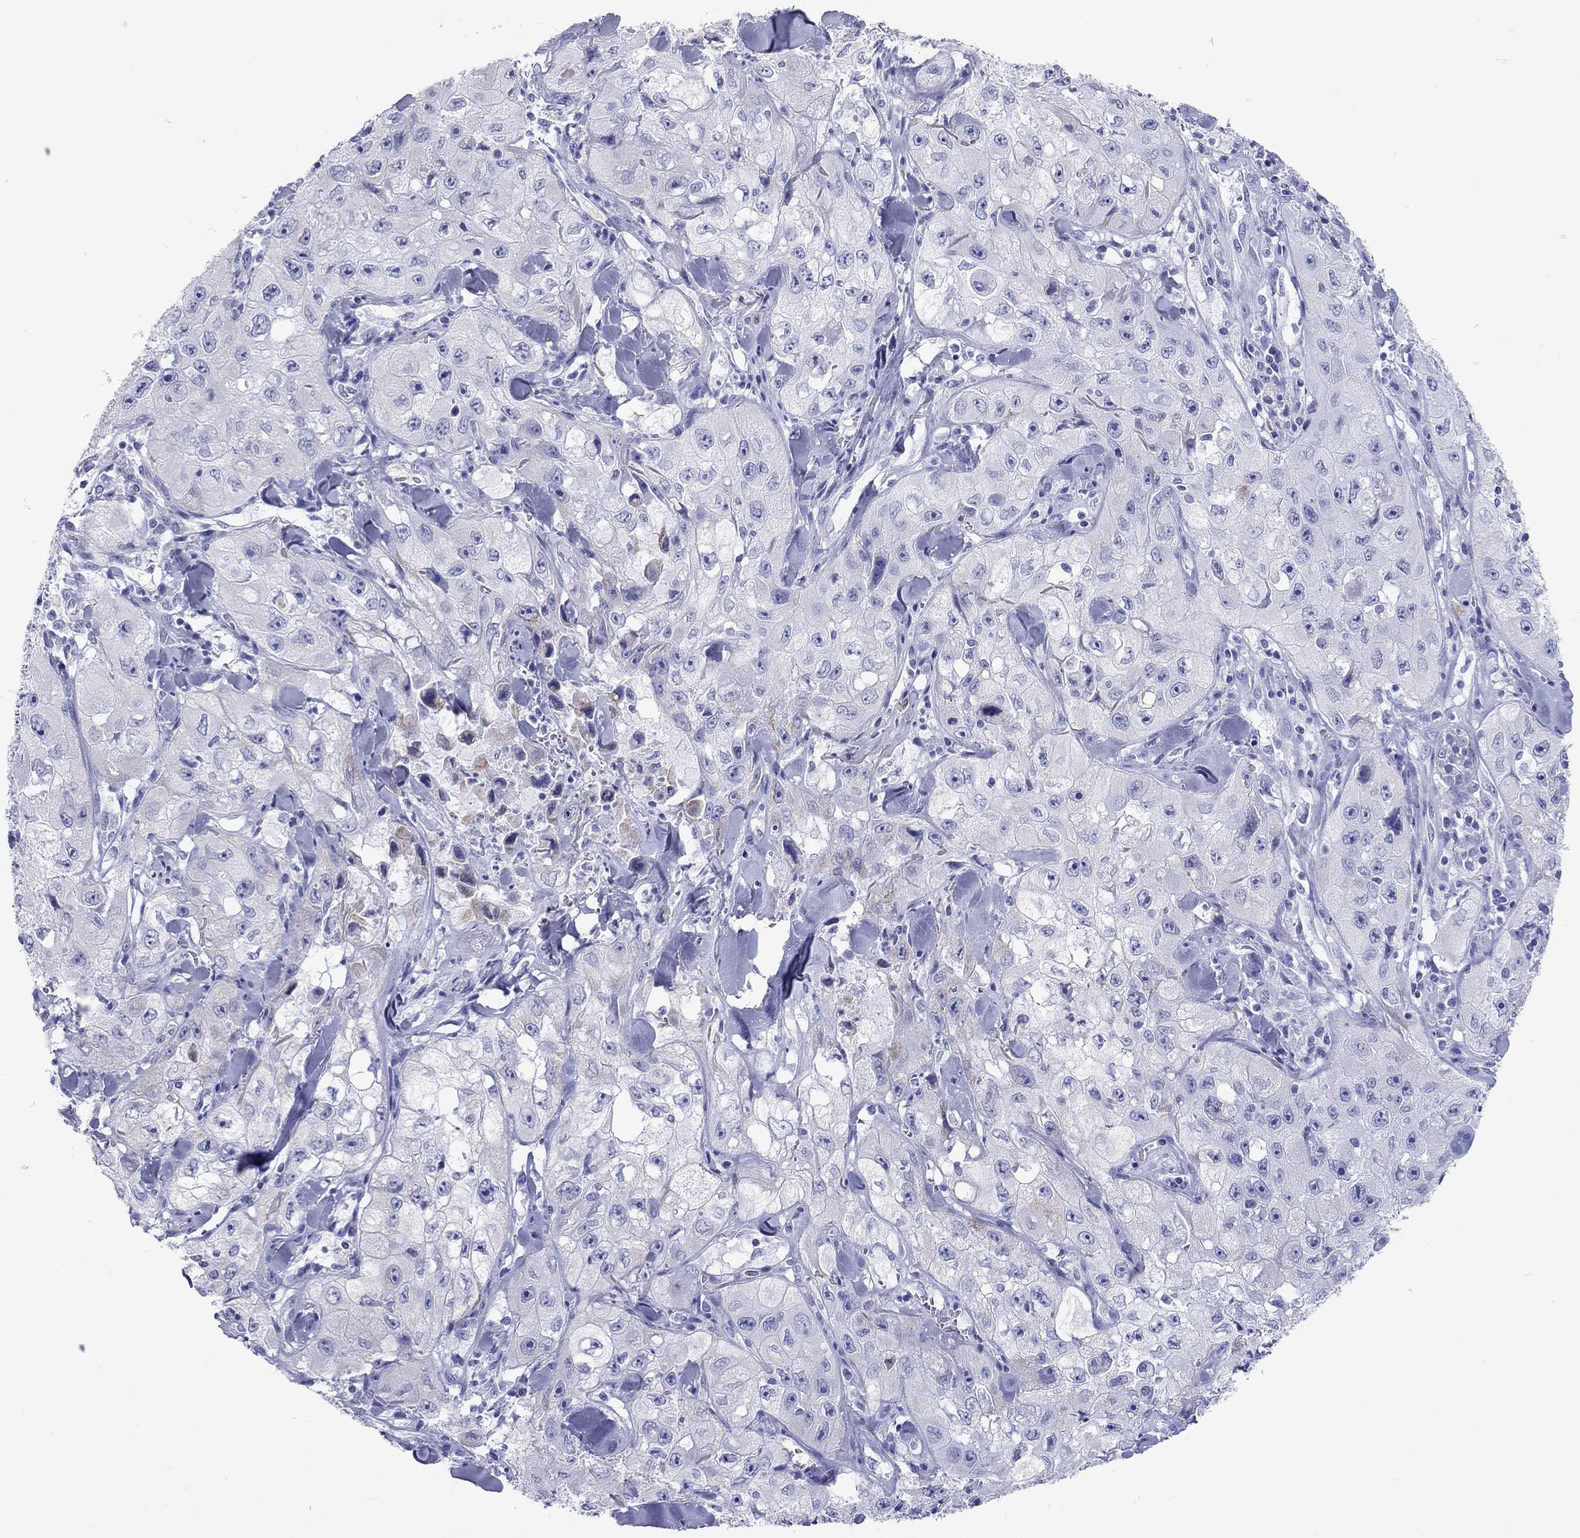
{"staining": {"intensity": "negative", "quantity": "none", "location": "none"}, "tissue": "skin cancer", "cell_type": "Tumor cells", "image_type": "cancer", "snomed": [{"axis": "morphology", "description": "Squamous cell carcinoma, NOS"}, {"axis": "topography", "description": "Skin"}, {"axis": "topography", "description": "Subcutis"}], "caption": "This micrograph is of skin cancer (squamous cell carcinoma) stained with immunohistochemistry (IHC) to label a protein in brown with the nuclei are counter-stained blue. There is no positivity in tumor cells.", "gene": "DPY19L2", "patient": {"sex": "male", "age": 73}}